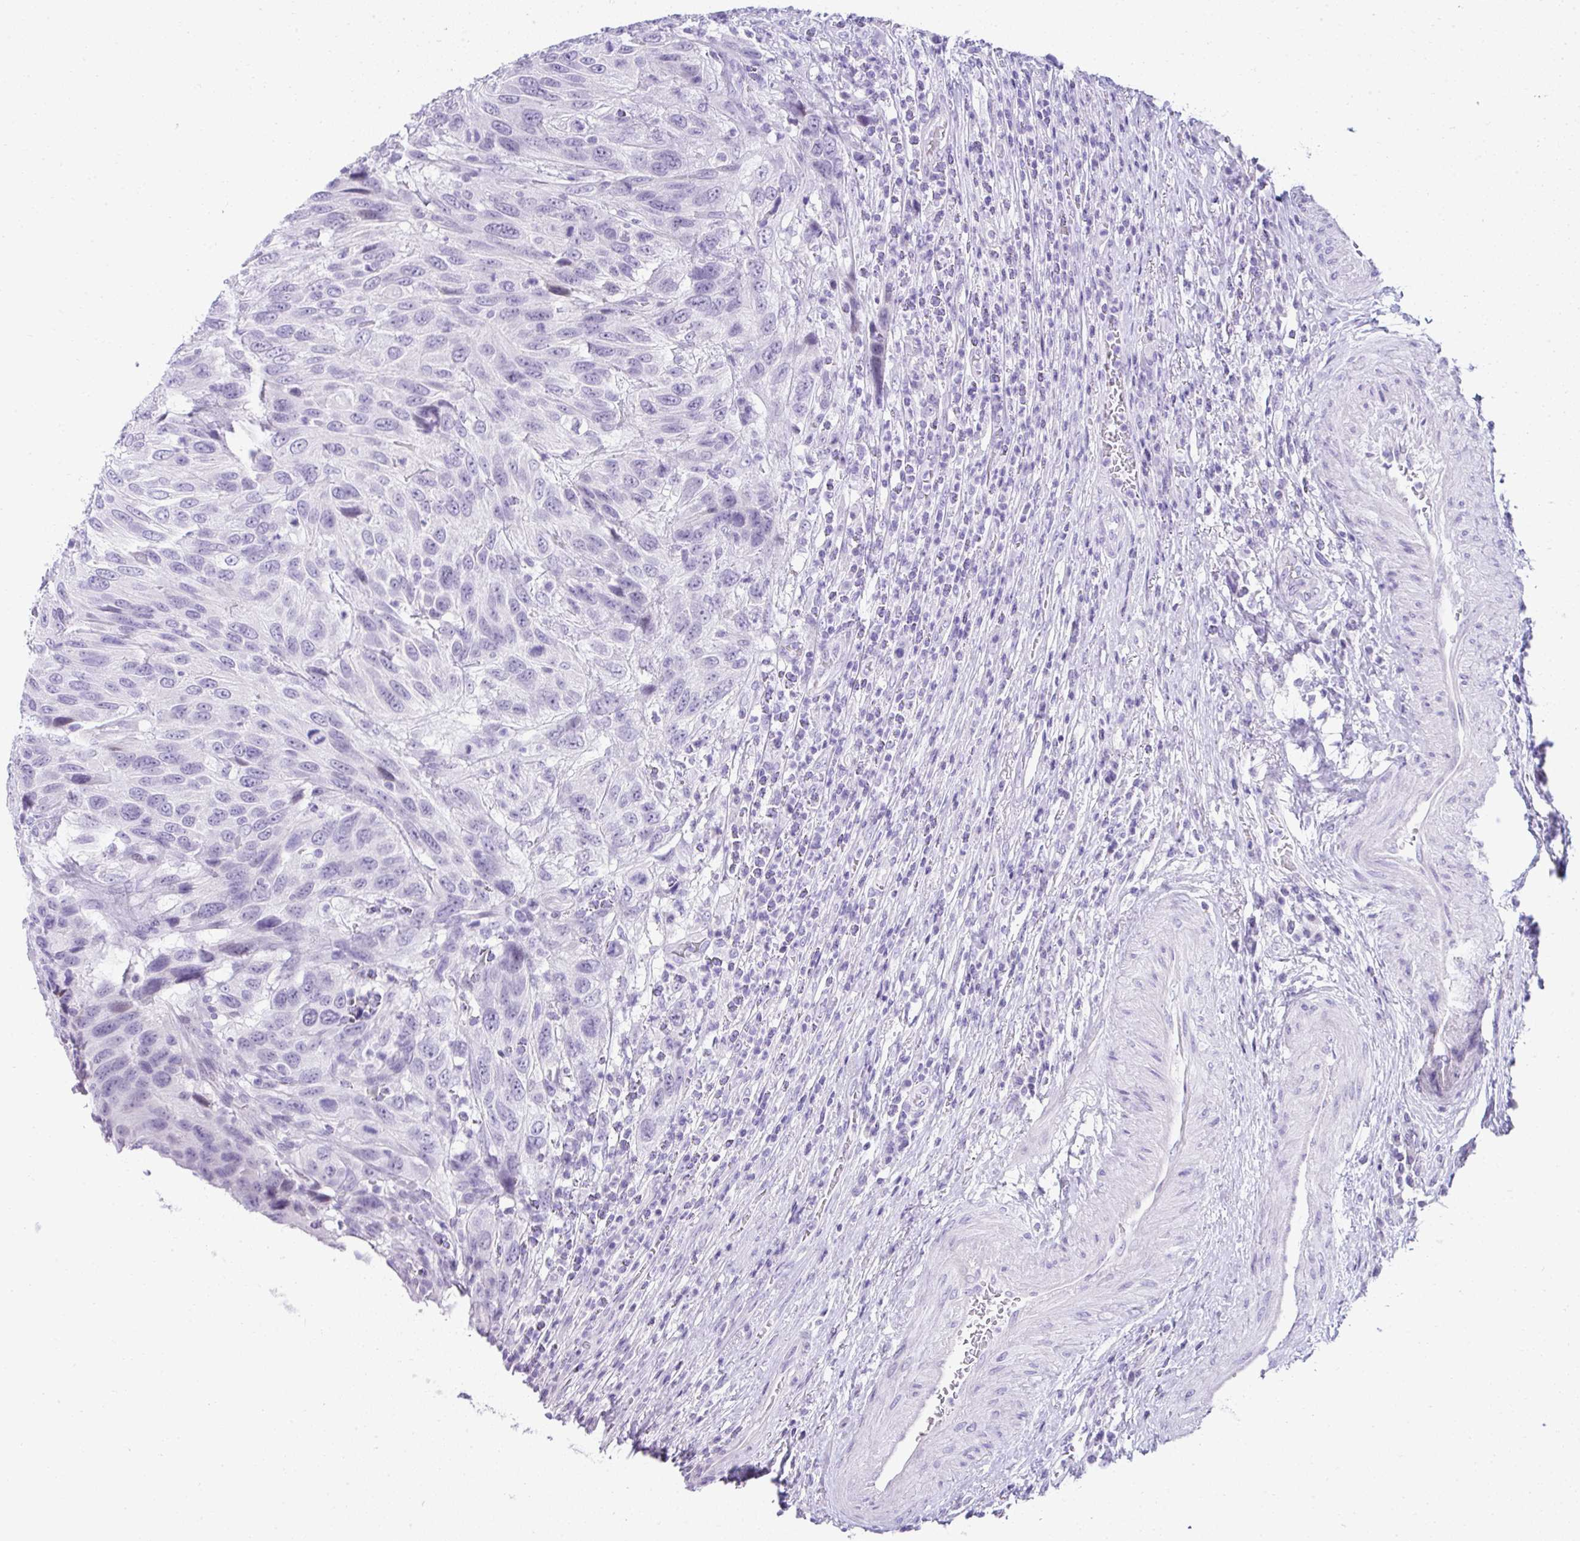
{"staining": {"intensity": "negative", "quantity": "none", "location": "none"}, "tissue": "urothelial cancer", "cell_type": "Tumor cells", "image_type": "cancer", "snomed": [{"axis": "morphology", "description": "Urothelial carcinoma, High grade"}, {"axis": "topography", "description": "Urinary bladder"}], "caption": "Urothelial cancer was stained to show a protein in brown. There is no significant staining in tumor cells. (Brightfield microscopy of DAB immunohistochemistry (IHC) at high magnification).", "gene": "RNF183", "patient": {"sex": "female", "age": 70}}